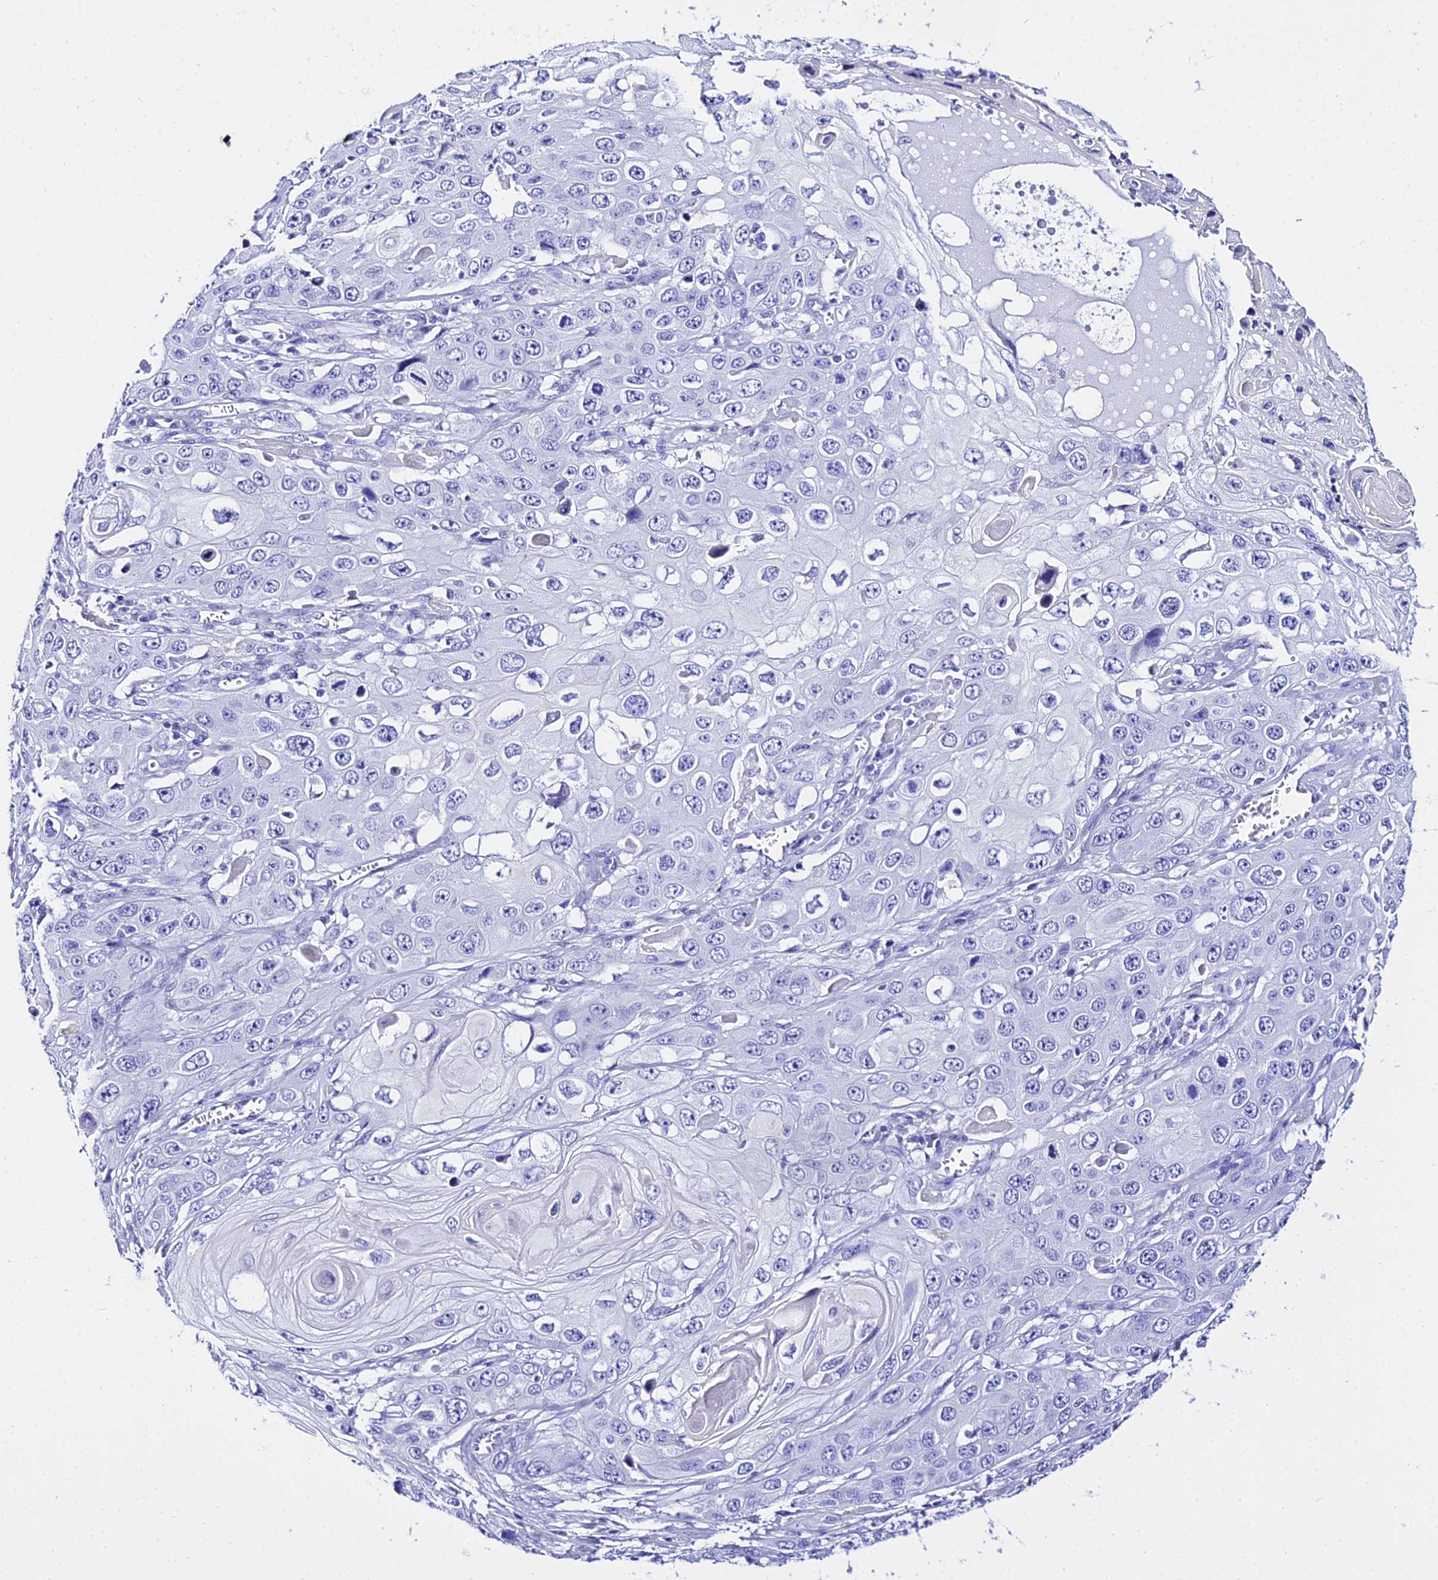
{"staining": {"intensity": "negative", "quantity": "none", "location": "none"}, "tissue": "skin cancer", "cell_type": "Tumor cells", "image_type": "cancer", "snomed": [{"axis": "morphology", "description": "Squamous cell carcinoma, NOS"}, {"axis": "topography", "description": "Skin"}], "caption": "A histopathology image of human skin cancer (squamous cell carcinoma) is negative for staining in tumor cells.", "gene": "TRMT44", "patient": {"sex": "male", "age": 55}}